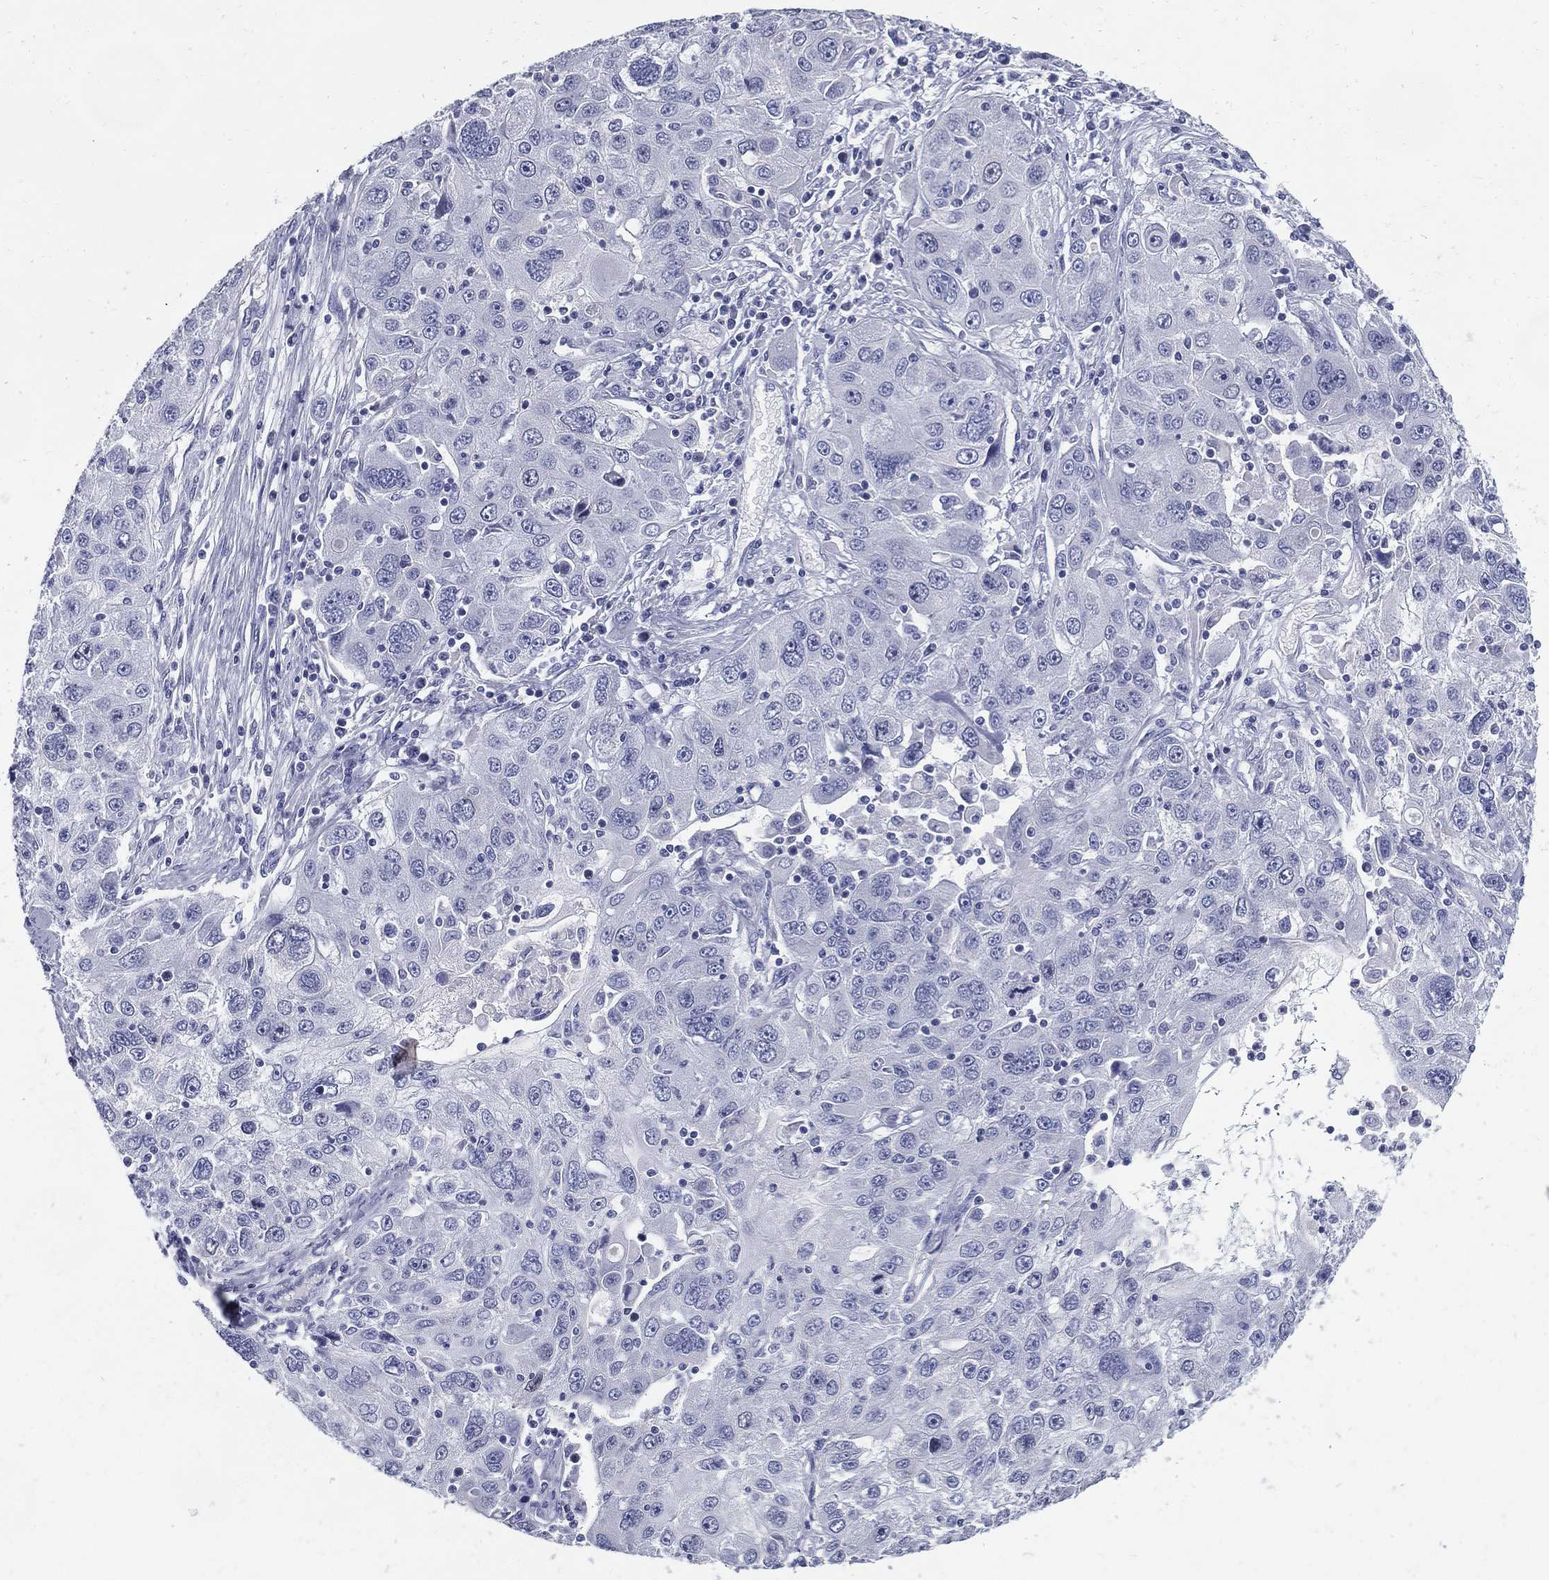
{"staining": {"intensity": "negative", "quantity": "none", "location": "none"}, "tissue": "stomach cancer", "cell_type": "Tumor cells", "image_type": "cancer", "snomed": [{"axis": "morphology", "description": "Adenocarcinoma, NOS"}, {"axis": "topography", "description": "Stomach"}], "caption": "High magnification brightfield microscopy of stomach adenocarcinoma stained with DAB (brown) and counterstained with hematoxylin (blue): tumor cells show no significant staining.", "gene": "KIF2C", "patient": {"sex": "male", "age": 56}}